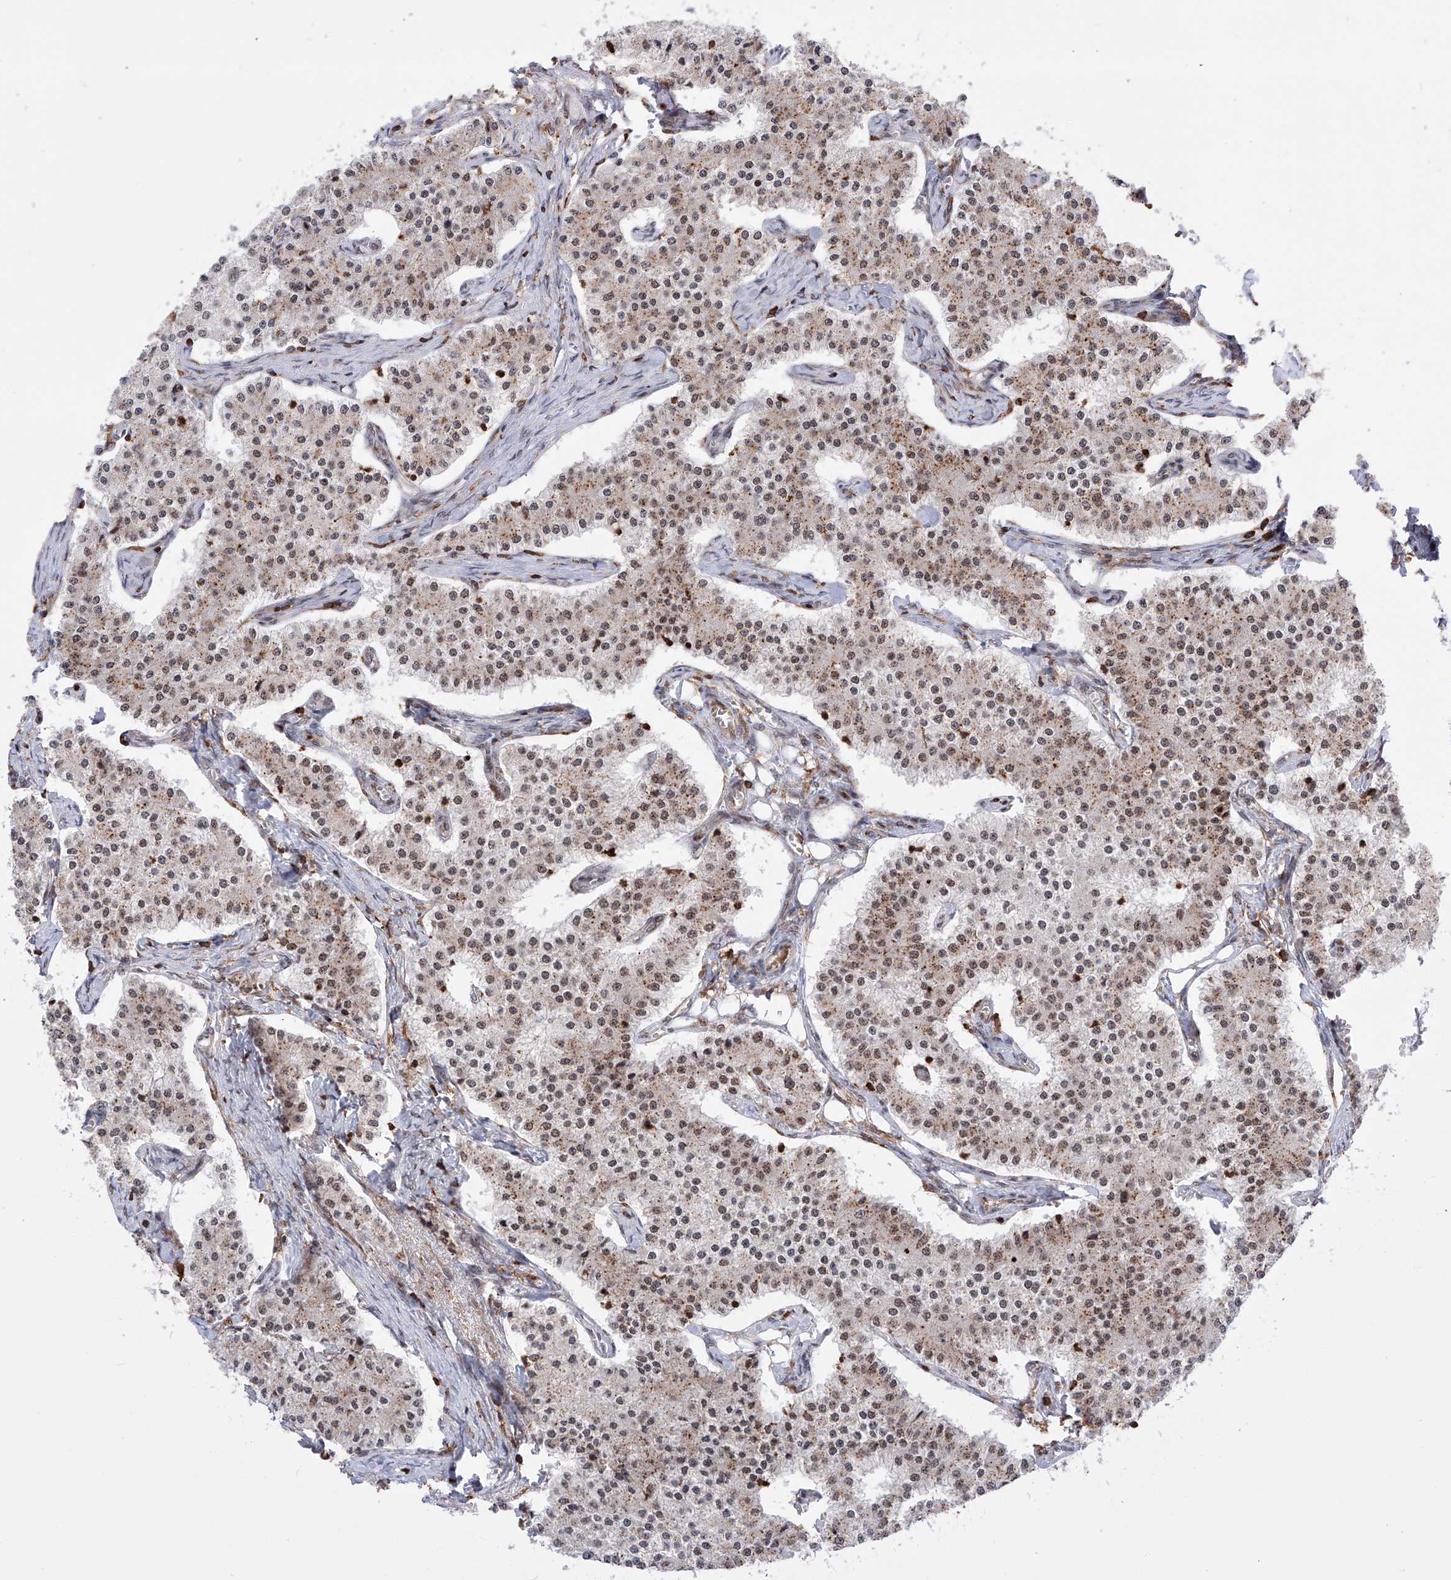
{"staining": {"intensity": "weak", "quantity": "25%-75%", "location": "cytoplasmic/membranous,nuclear"}, "tissue": "carcinoid", "cell_type": "Tumor cells", "image_type": "cancer", "snomed": [{"axis": "morphology", "description": "Carcinoid, malignant, NOS"}, {"axis": "topography", "description": "Colon"}], "caption": "Protein expression analysis of human carcinoid (malignant) reveals weak cytoplasmic/membranous and nuclear staining in approximately 25%-75% of tumor cells.", "gene": "ZNF280D", "patient": {"sex": "female", "age": 52}}